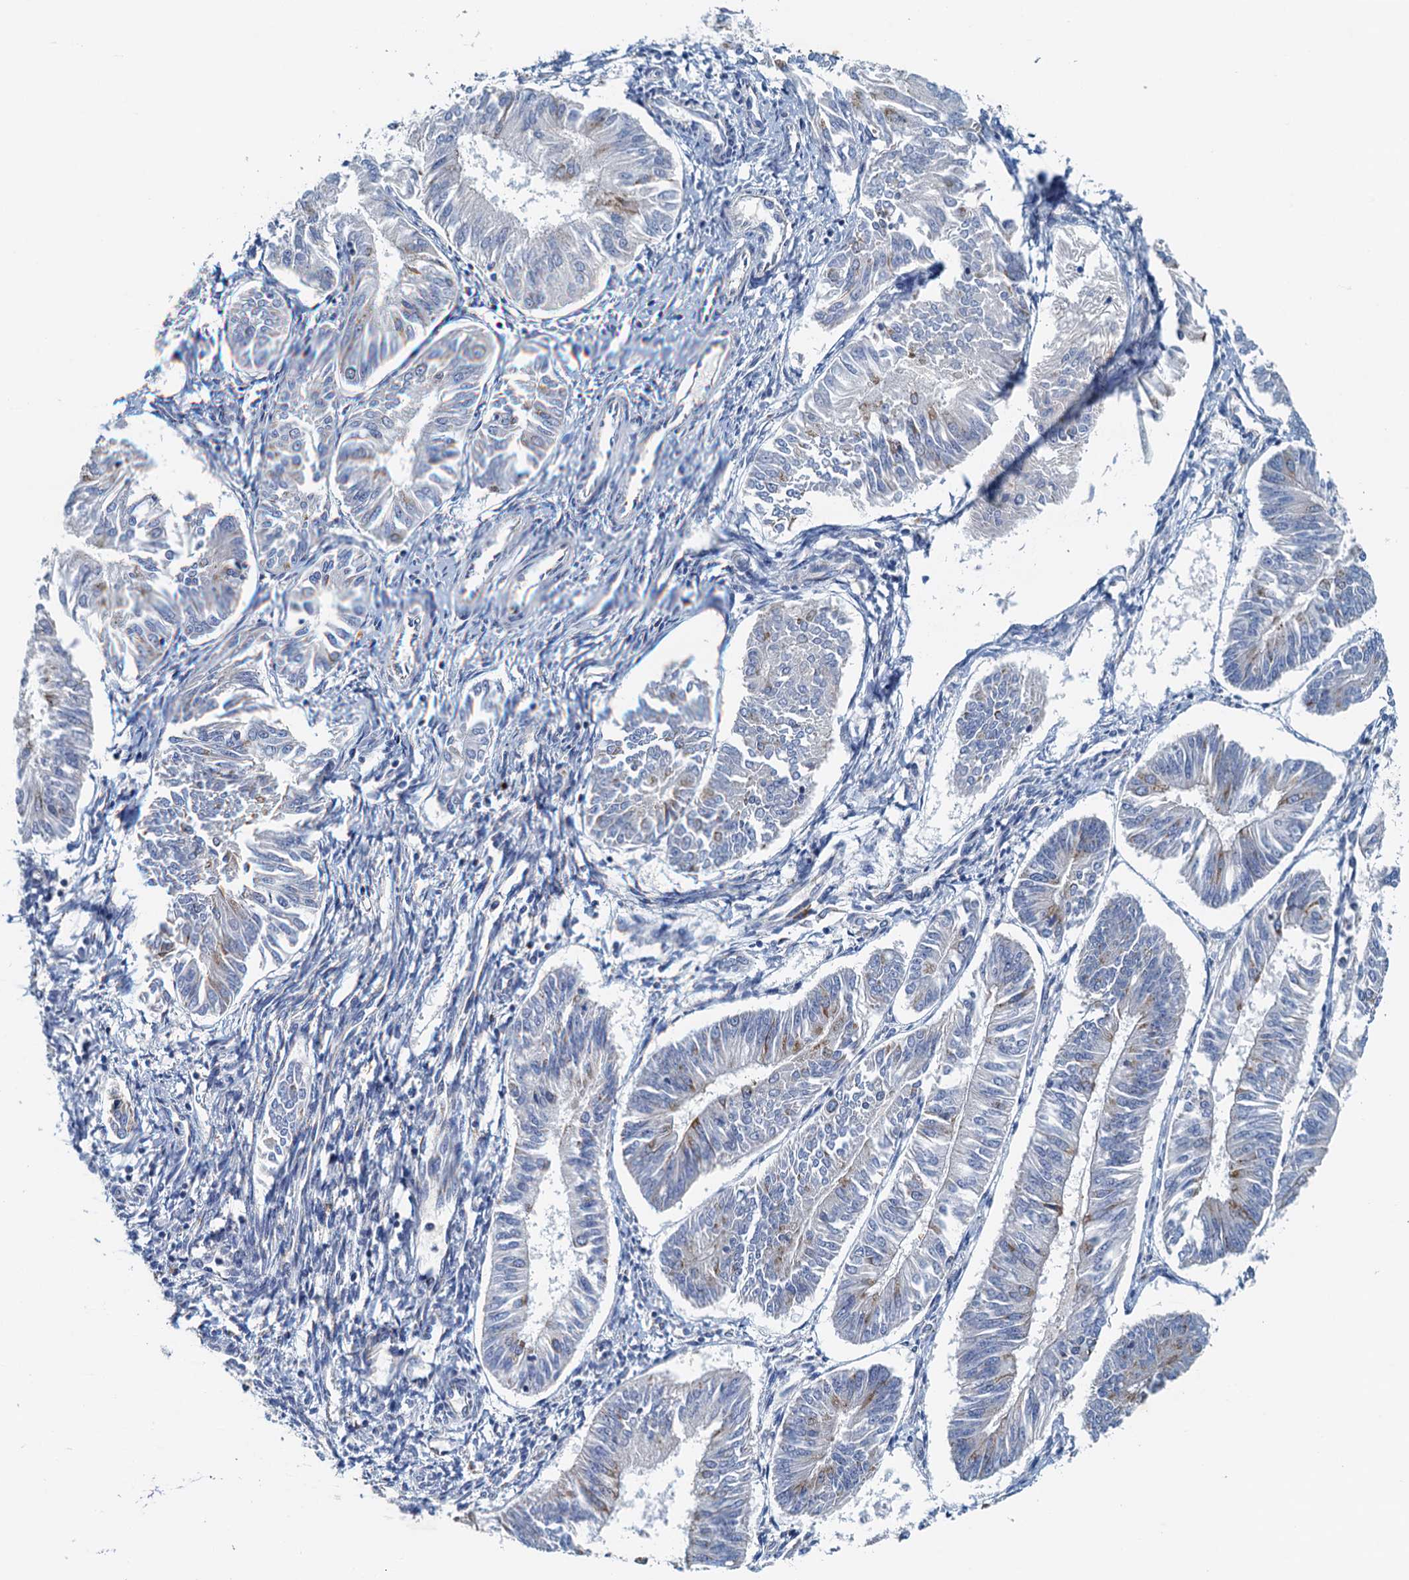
{"staining": {"intensity": "moderate", "quantity": "<25%", "location": "cytoplasmic/membranous"}, "tissue": "endometrial cancer", "cell_type": "Tumor cells", "image_type": "cancer", "snomed": [{"axis": "morphology", "description": "Adenocarcinoma, NOS"}, {"axis": "topography", "description": "Endometrium"}], "caption": "The immunohistochemical stain shows moderate cytoplasmic/membranous expression in tumor cells of adenocarcinoma (endometrial) tissue.", "gene": "POC1A", "patient": {"sex": "female", "age": 58}}